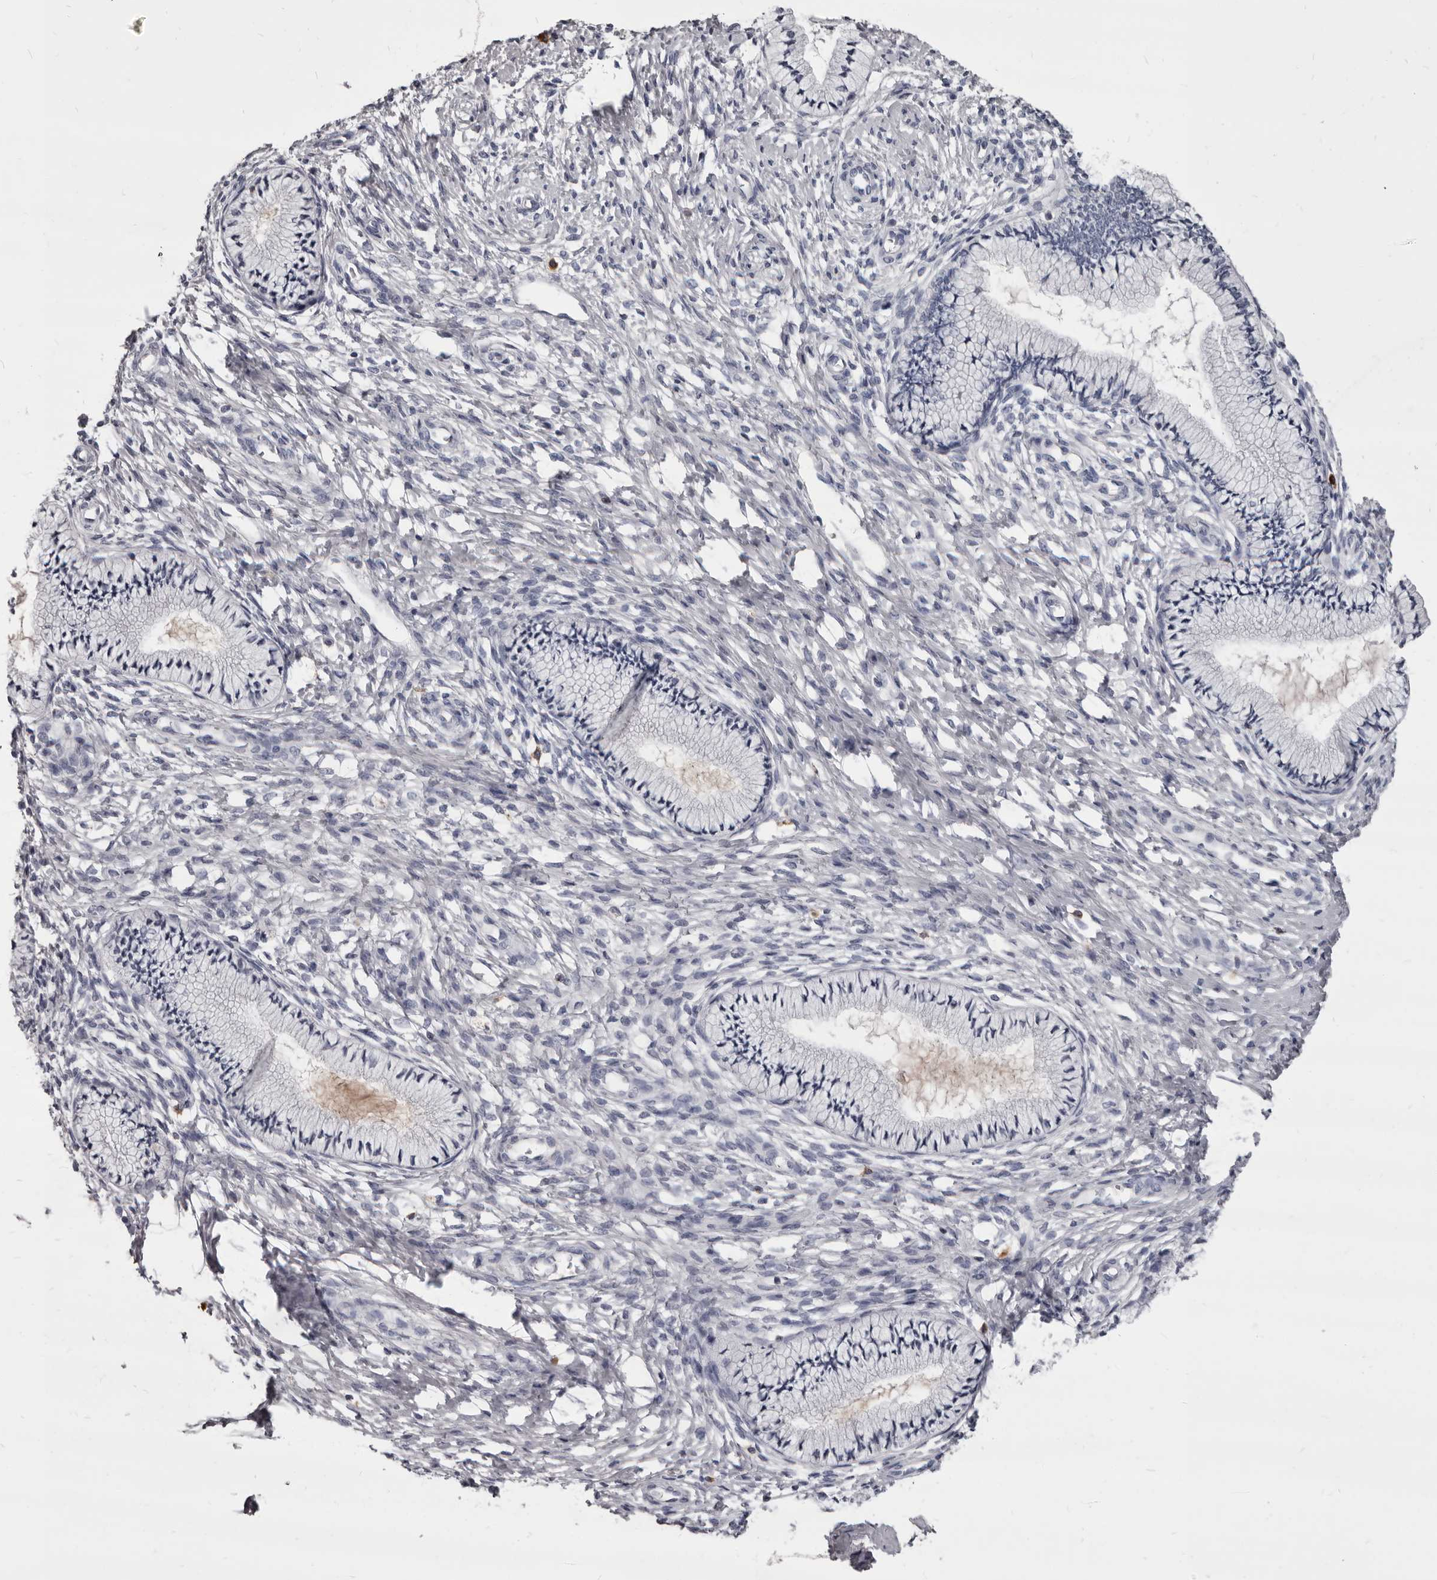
{"staining": {"intensity": "negative", "quantity": "none", "location": "none"}, "tissue": "cervix", "cell_type": "Glandular cells", "image_type": "normal", "snomed": [{"axis": "morphology", "description": "Normal tissue, NOS"}, {"axis": "topography", "description": "Cervix"}], "caption": "Glandular cells show no significant expression in normal cervix. Brightfield microscopy of immunohistochemistry stained with DAB (brown) and hematoxylin (blue), captured at high magnification.", "gene": "GZMH", "patient": {"sex": "female", "age": 36}}